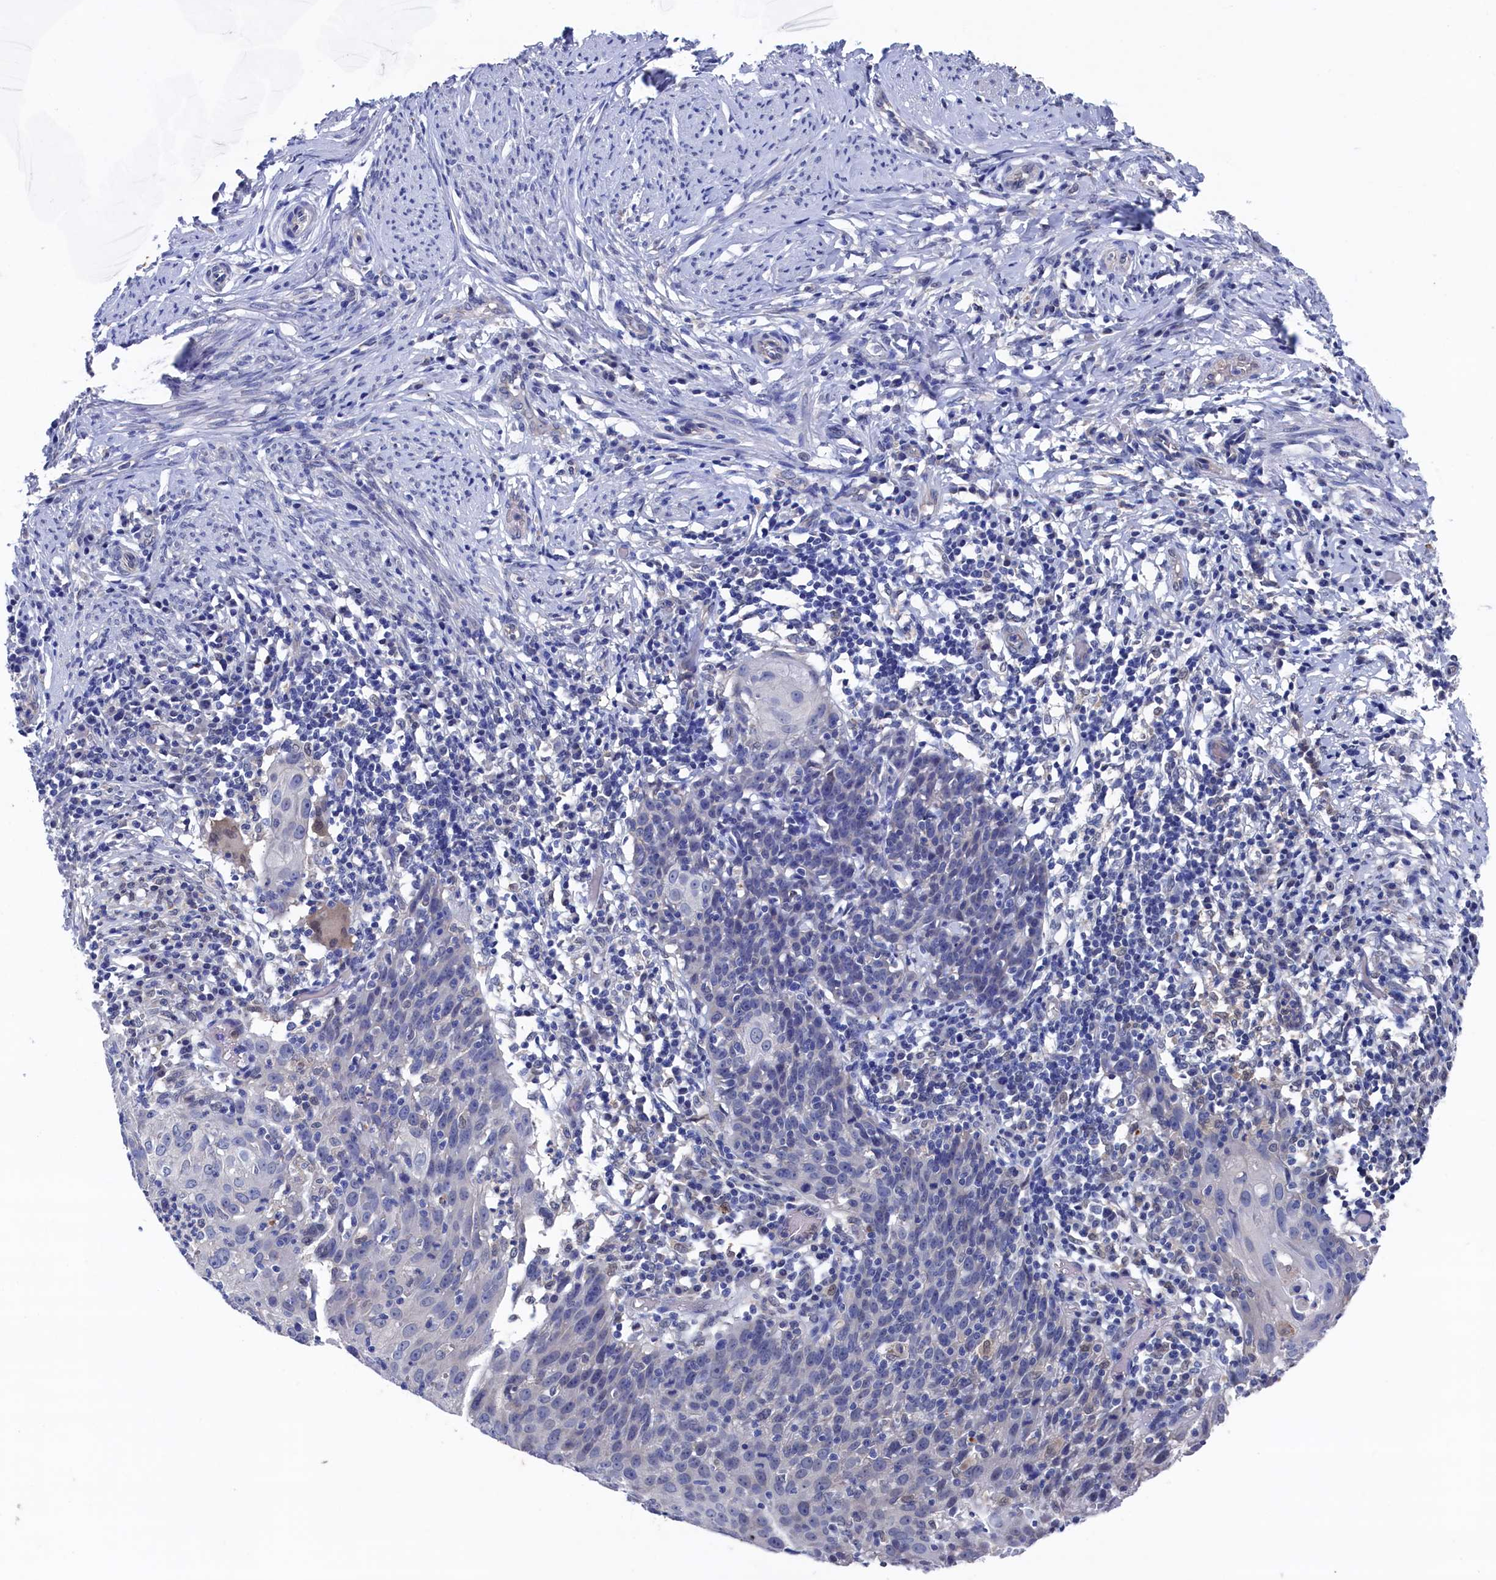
{"staining": {"intensity": "negative", "quantity": "none", "location": "none"}, "tissue": "cervical cancer", "cell_type": "Tumor cells", "image_type": "cancer", "snomed": [{"axis": "morphology", "description": "Squamous cell carcinoma, NOS"}, {"axis": "topography", "description": "Cervix"}], "caption": "Cervical cancer was stained to show a protein in brown. There is no significant staining in tumor cells.", "gene": "RNH1", "patient": {"sex": "female", "age": 50}}